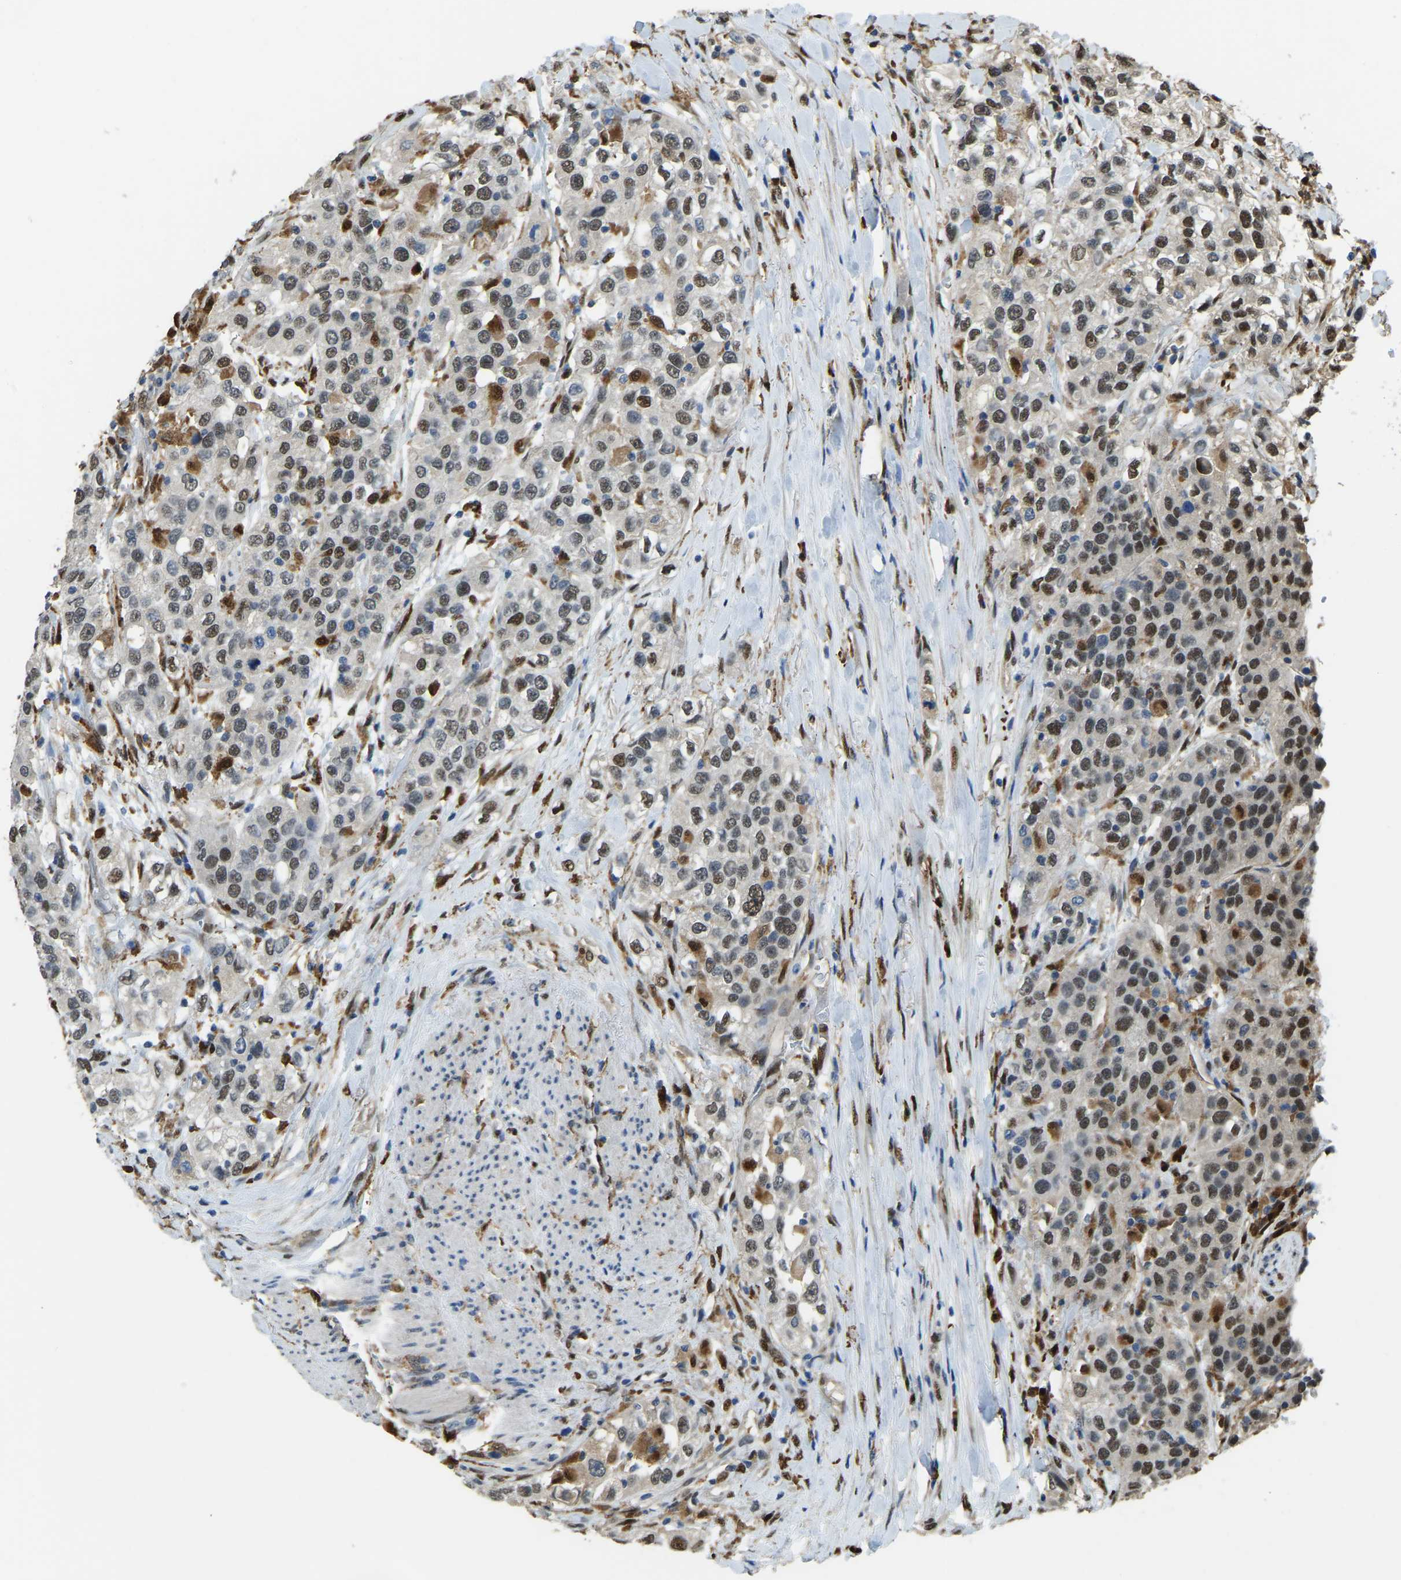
{"staining": {"intensity": "strong", "quantity": ">75%", "location": "cytoplasmic/membranous,nuclear"}, "tissue": "urothelial cancer", "cell_type": "Tumor cells", "image_type": "cancer", "snomed": [{"axis": "morphology", "description": "Urothelial carcinoma, High grade"}, {"axis": "topography", "description": "Urinary bladder"}], "caption": "DAB (3,3'-diaminobenzidine) immunohistochemical staining of high-grade urothelial carcinoma shows strong cytoplasmic/membranous and nuclear protein expression in approximately >75% of tumor cells. (DAB IHC with brightfield microscopy, high magnification).", "gene": "NANS", "patient": {"sex": "female", "age": 80}}